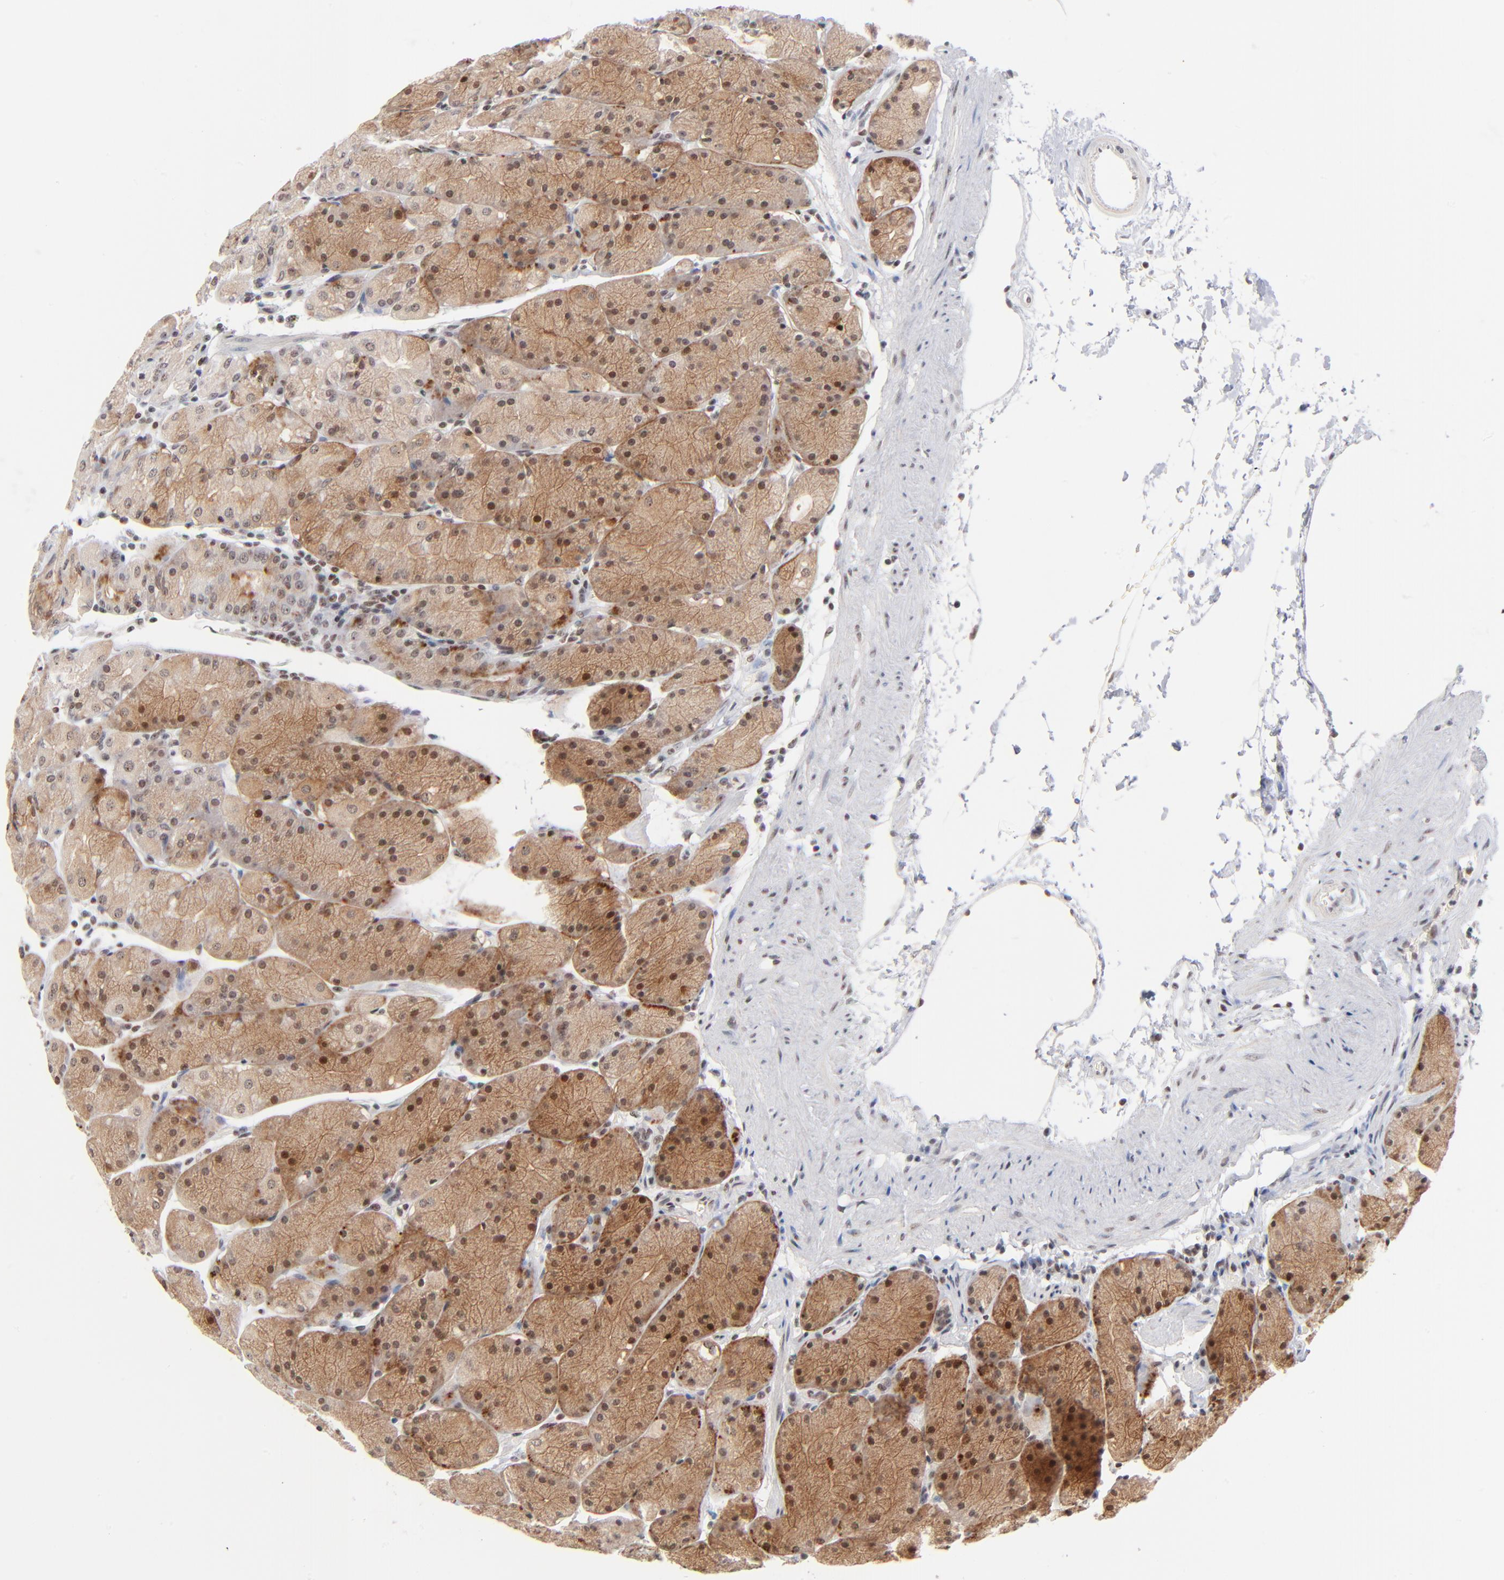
{"staining": {"intensity": "moderate", "quantity": "25%-75%", "location": "cytoplasmic/membranous,nuclear"}, "tissue": "stomach", "cell_type": "Glandular cells", "image_type": "normal", "snomed": [{"axis": "morphology", "description": "Normal tissue, NOS"}, {"axis": "topography", "description": "Stomach, upper"}, {"axis": "topography", "description": "Stomach"}], "caption": "Moderate cytoplasmic/membranous,nuclear expression for a protein is appreciated in approximately 25%-75% of glandular cells of normal stomach using IHC.", "gene": "ZNF143", "patient": {"sex": "male", "age": 76}}